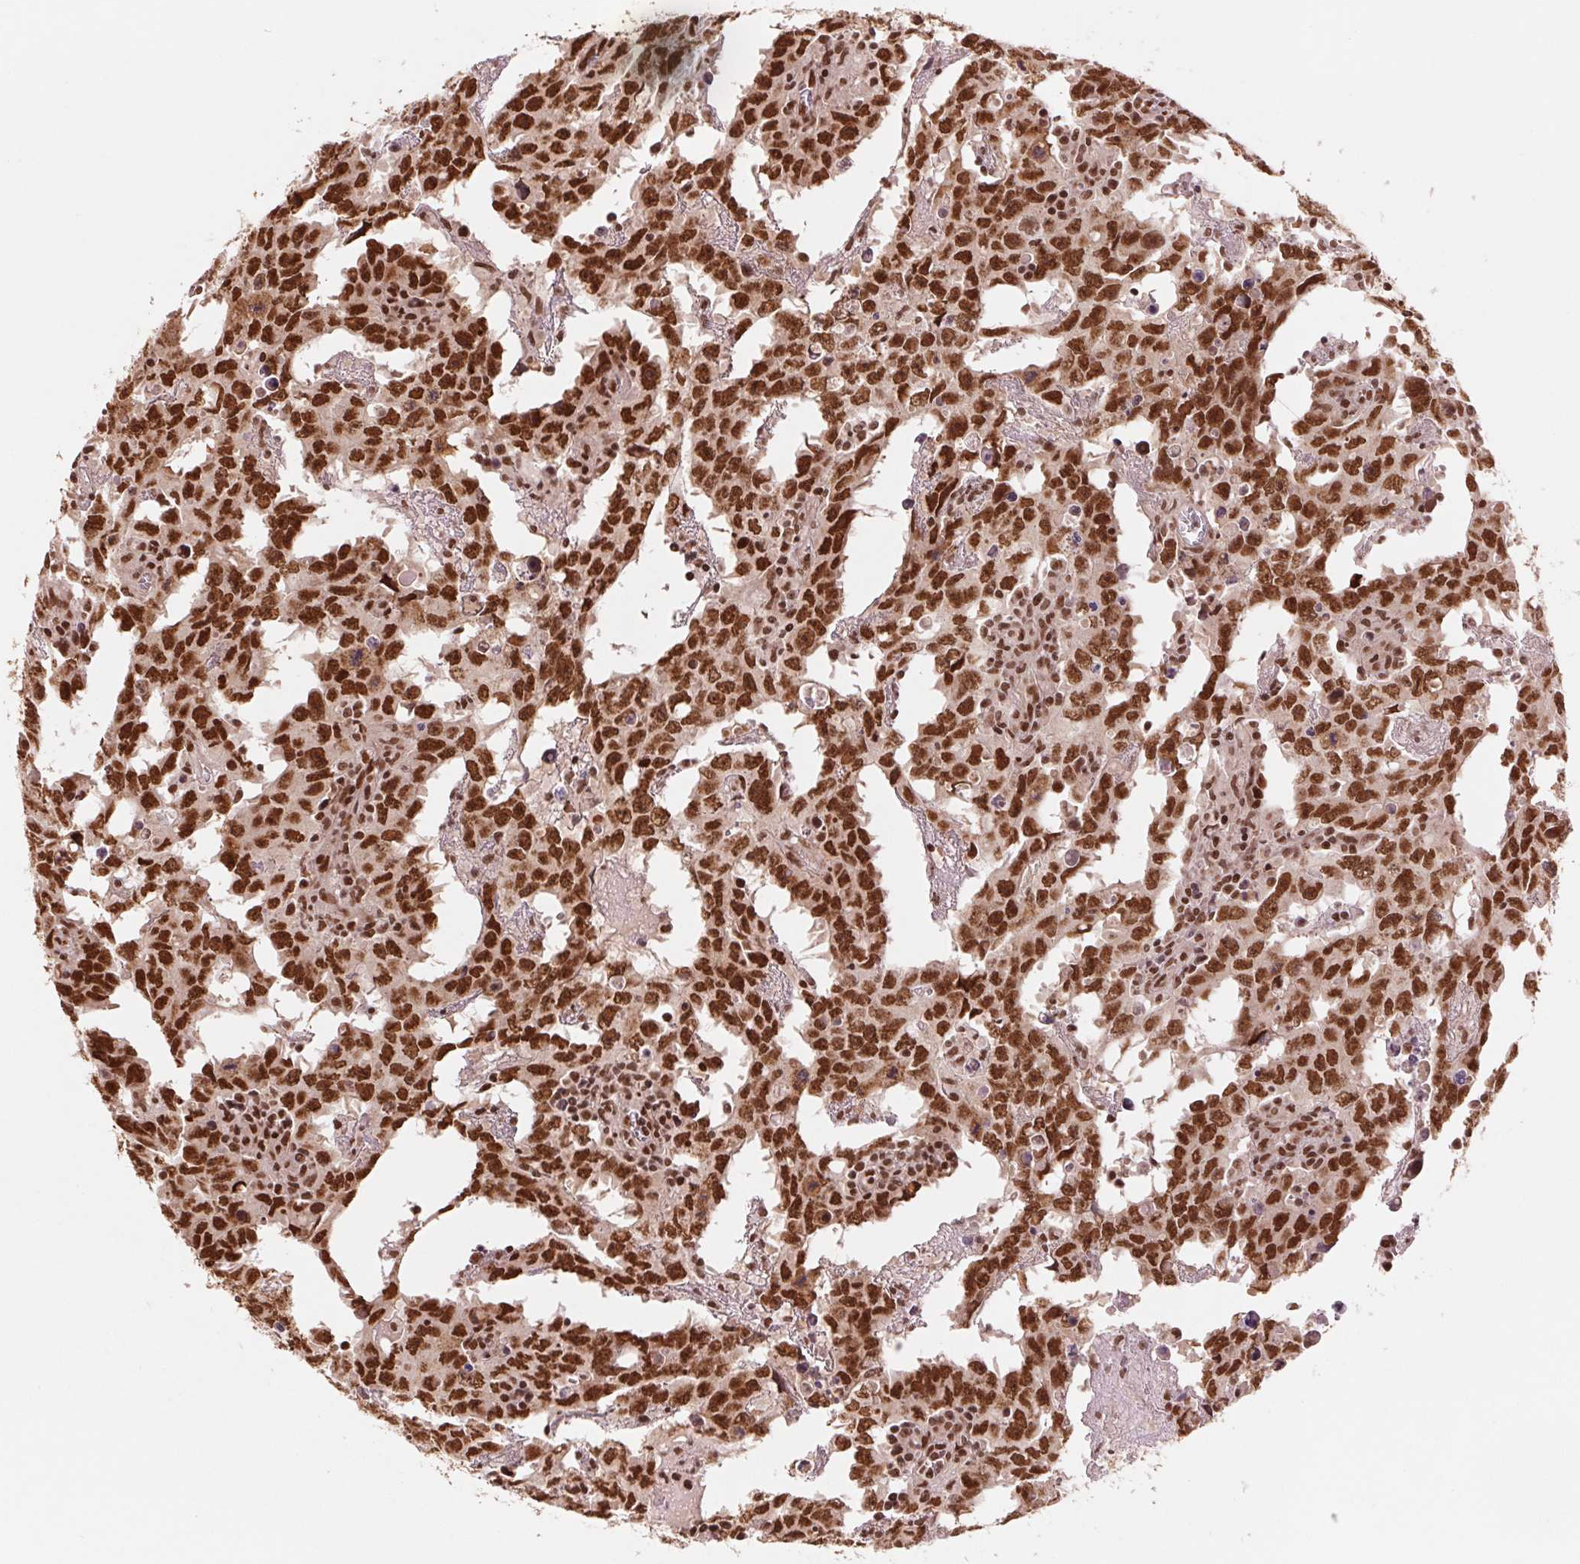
{"staining": {"intensity": "strong", "quantity": ">75%", "location": "nuclear"}, "tissue": "testis cancer", "cell_type": "Tumor cells", "image_type": "cancer", "snomed": [{"axis": "morphology", "description": "Carcinoma, Embryonal, NOS"}, {"axis": "topography", "description": "Testis"}], "caption": "Strong nuclear positivity is seen in approximately >75% of tumor cells in testis embryonal carcinoma.", "gene": "TTLL9", "patient": {"sex": "male", "age": 22}}